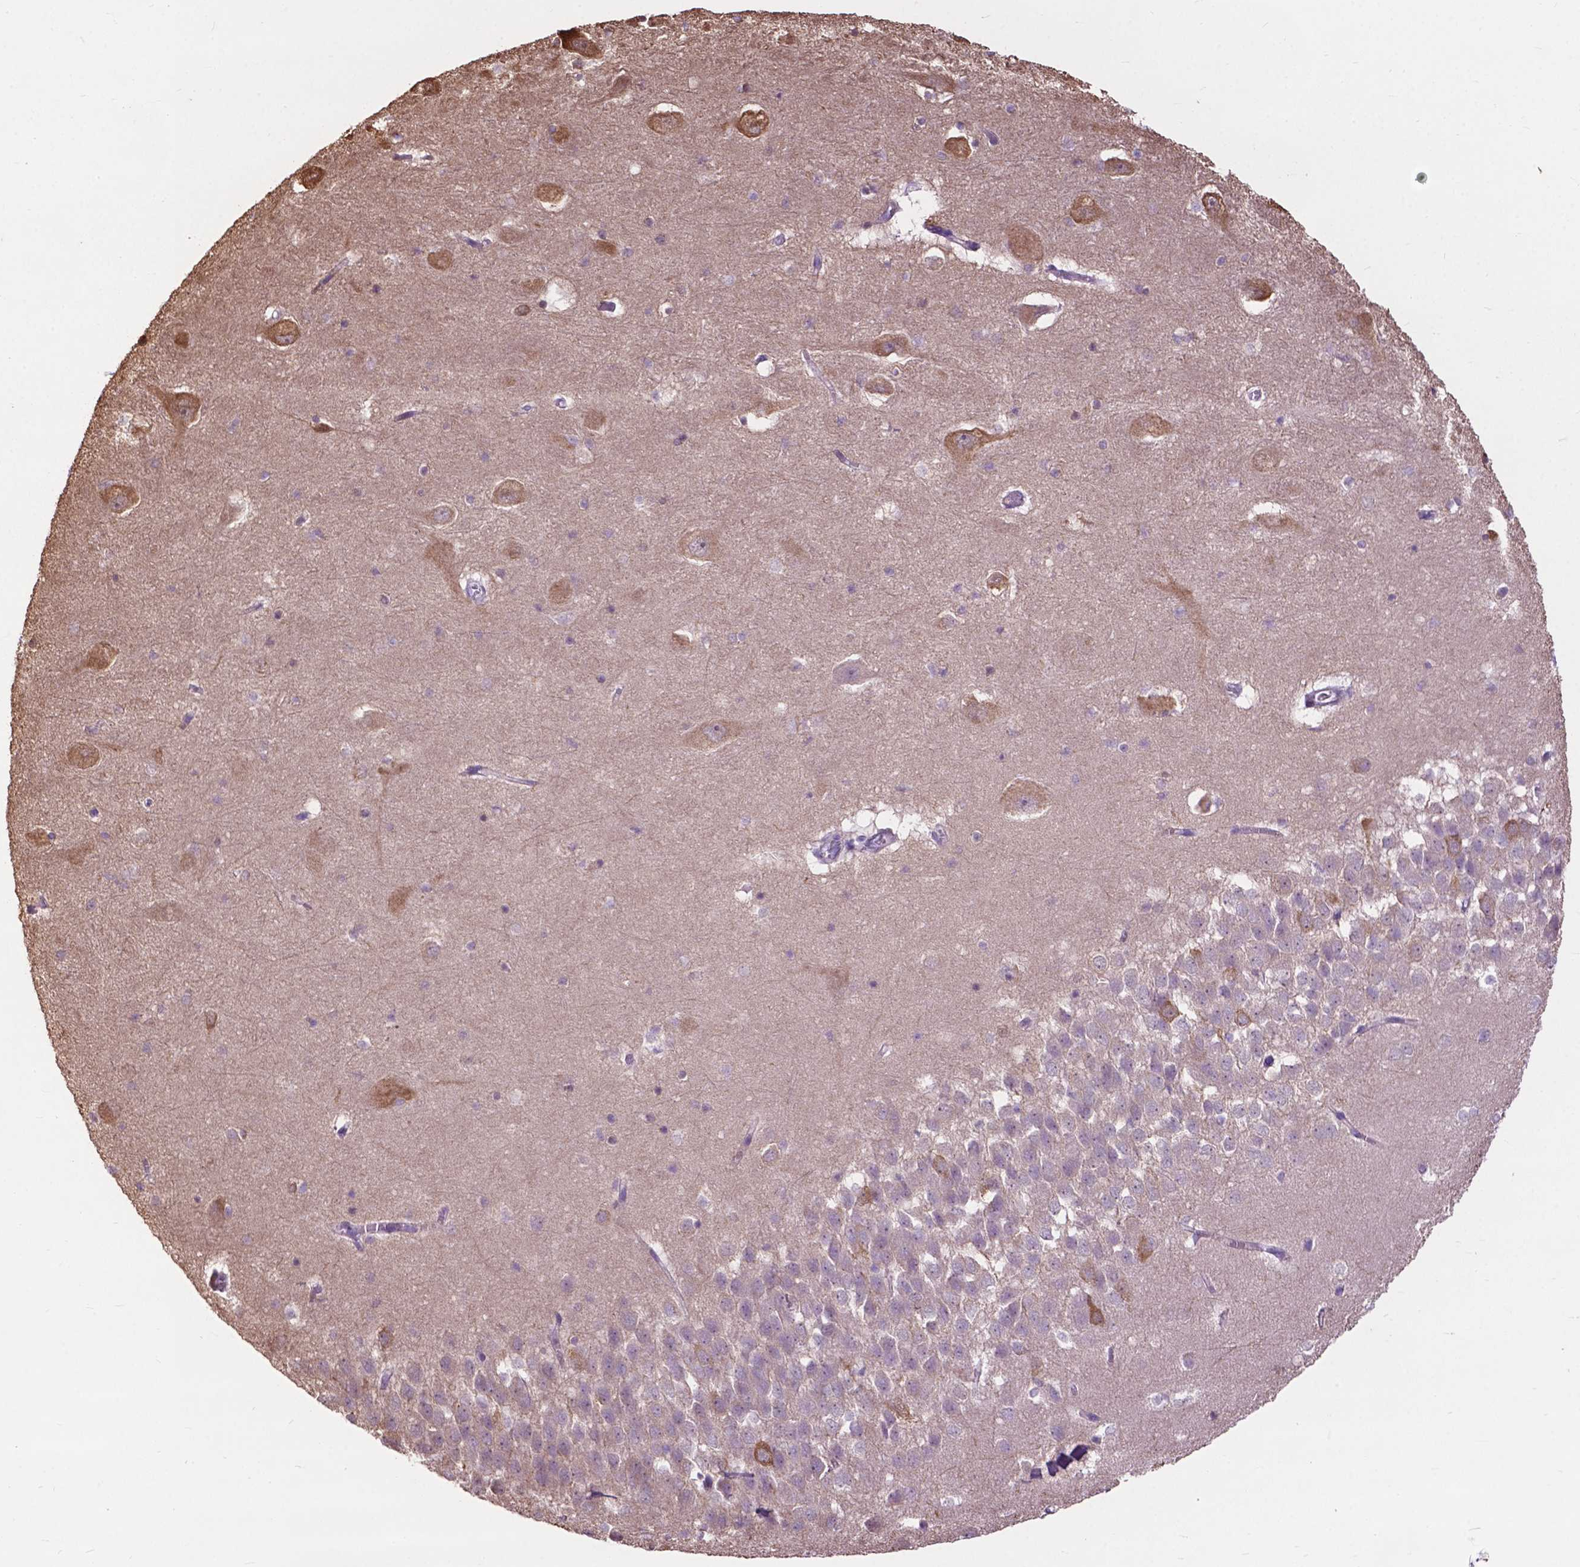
{"staining": {"intensity": "negative", "quantity": "none", "location": "none"}, "tissue": "hippocampus", "cell_type": "Glial cells", "image_type": "normal", "snomed": [{"axis": "morphology", "description": "Normal tissue, NOS"}, {"axis": "topography", "description": "Hippocampus"}], "caption": "IHC image of normal human hippocampus stained for a protein (brown), which reveals no positivity in glial cells.", "gene": "PCDHA12", "patient": {"sex": "male", "age": 58}}